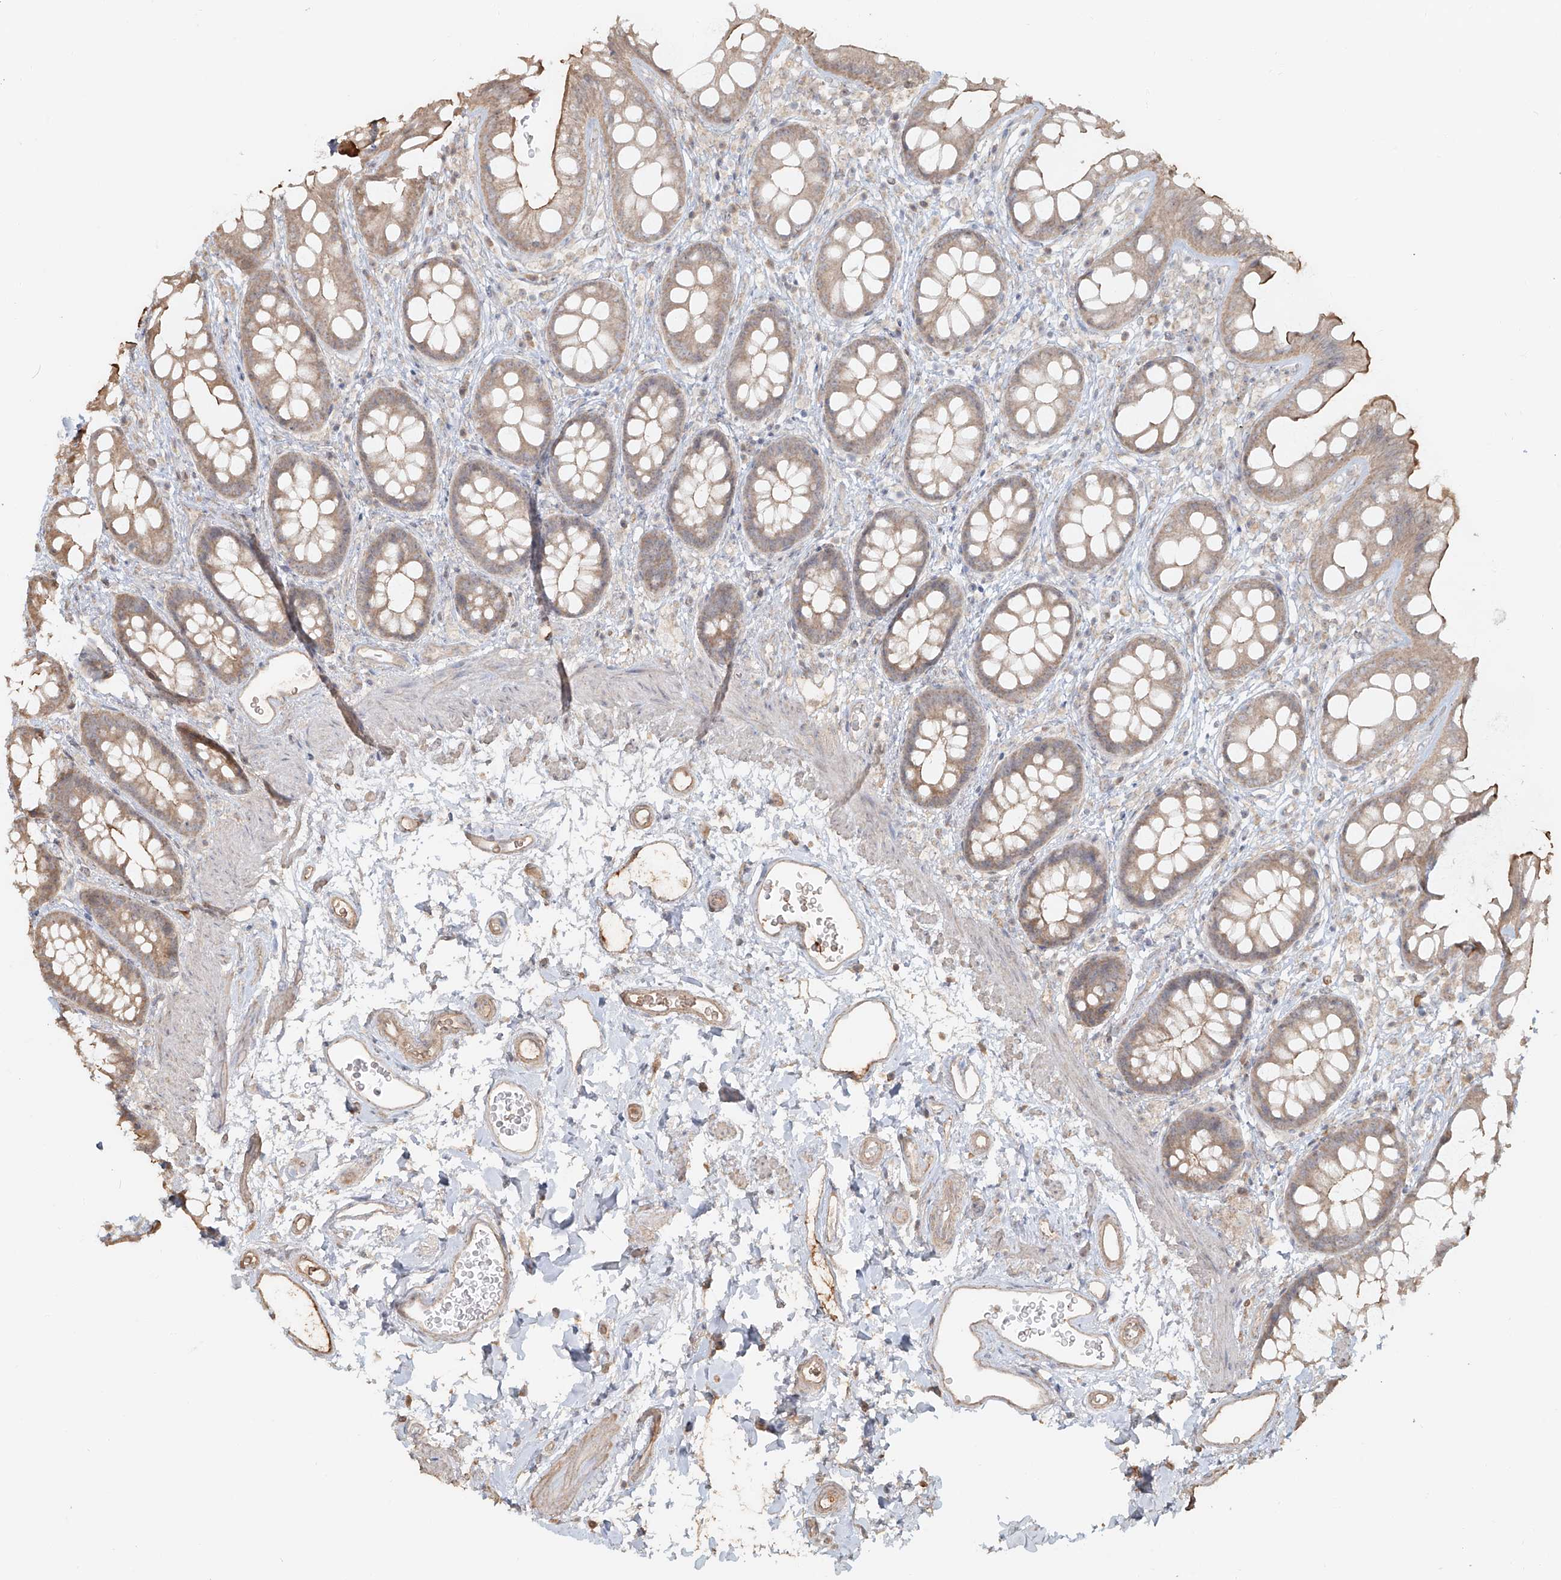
{"staining": {"intensity": "weak", "quantity": "25%-75%", "location": "cytoplasmic/membranous"}, "tissue": "rectum", "cell_type": "Glandular cells", "image_type": "normal", "snomed": [{"axis": "morphology", "description": "Normal tissue, NOS"}, {"axis": "topography", "description": "Rectum"}], "caption": "The histopathology image exhibits a brown stain indicating the presence of a protein in the cytoplasmic/membranous of glandular cells in rectum.", "gene": "NPHS1", "patient": {"sex": "female", "age": 65}}